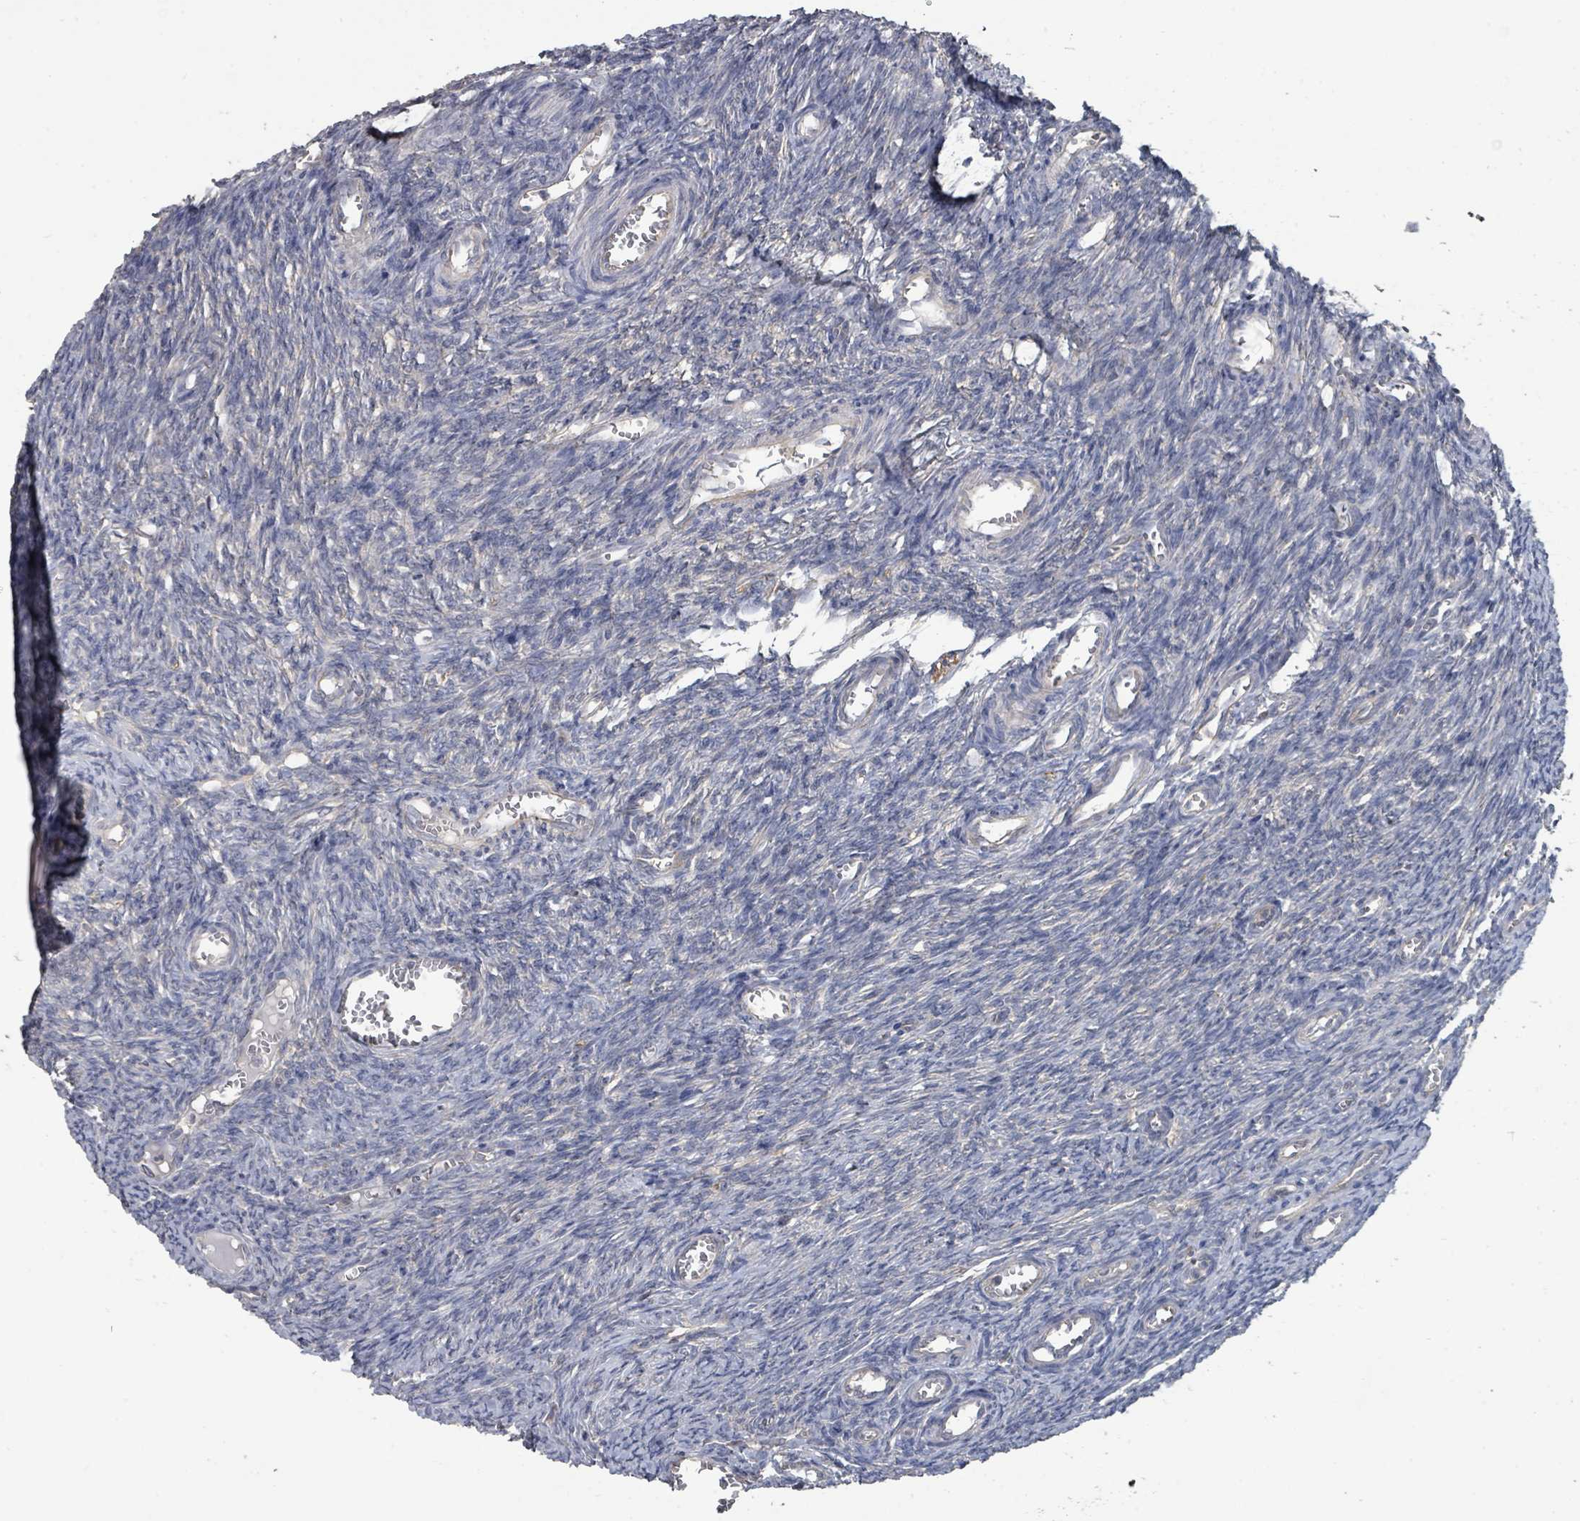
{"staining": {"intensity": "negative", "quantity": "none", "location": "none"}, "tissue": "ovary", "cell_type": "Ovarian stroma cells", "image_type": "normal", "snomed": [{"axis": "morphology", "description": "Normal tissue, NOS"}, {"axis": "topography", "description": "Ovary"}], "caption": "Ovary stained for a protein using immunohistochemistry displays no expression ovarian stroma cells.", "gene": "SLC9A7", "patient": {"sex": "female", "age": 44}}